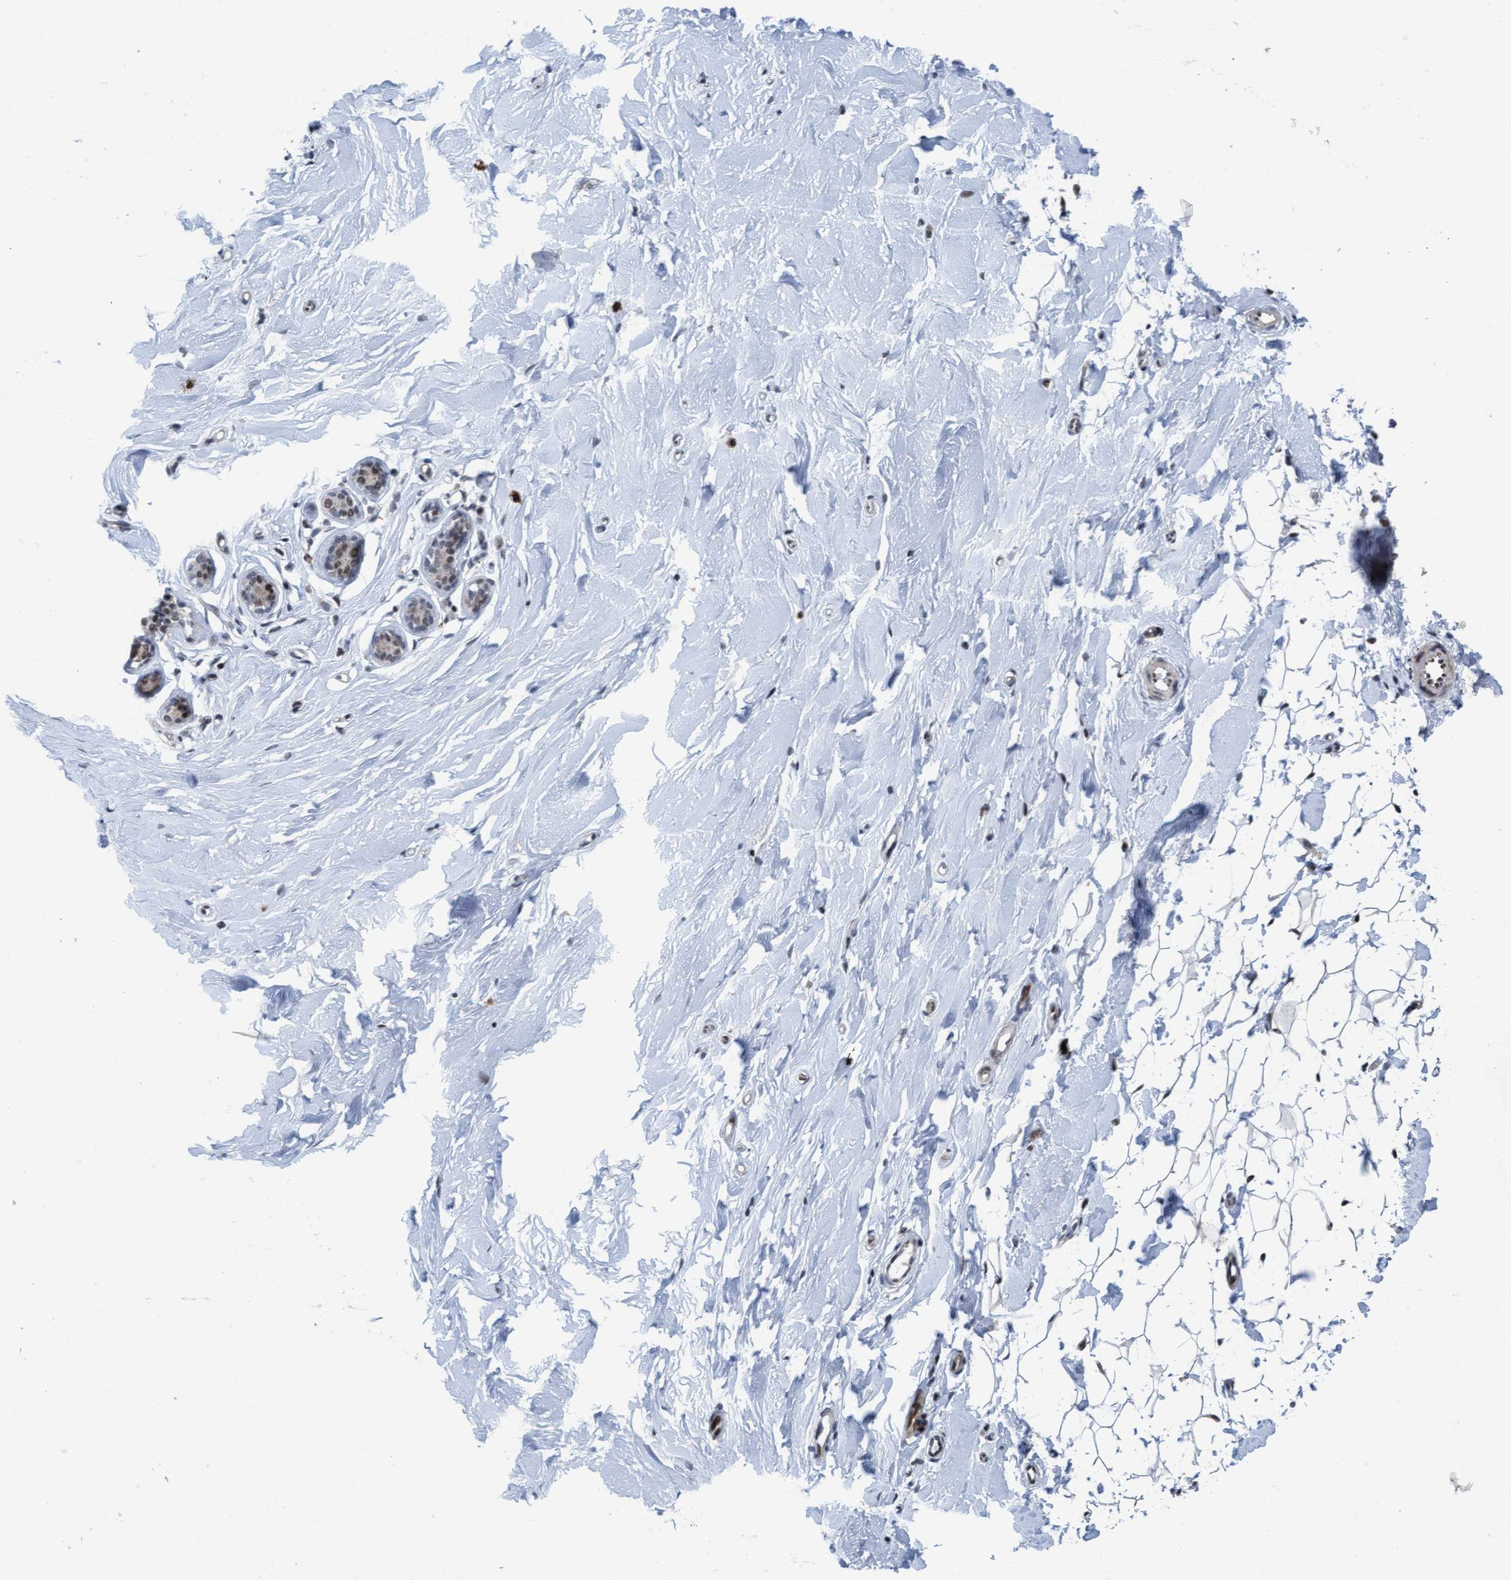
{"staining": {"intensity": "negative", "quantity": "none", "location": "none"}, "tissue": "breast", "cell_type": "Adipocytes", "image_type": "normal", "snomed": [{"axis": "morphology", "description": "Normal tissue, NOS"}, {"axis": "topography", "description": "Breast"}], "caption": "Breast stained for a protein using immunohistochemistry (IHC) reveals no staining adipocytes.", "gene": "CWC27", "patient": {"sex": "female", "age": 23}}